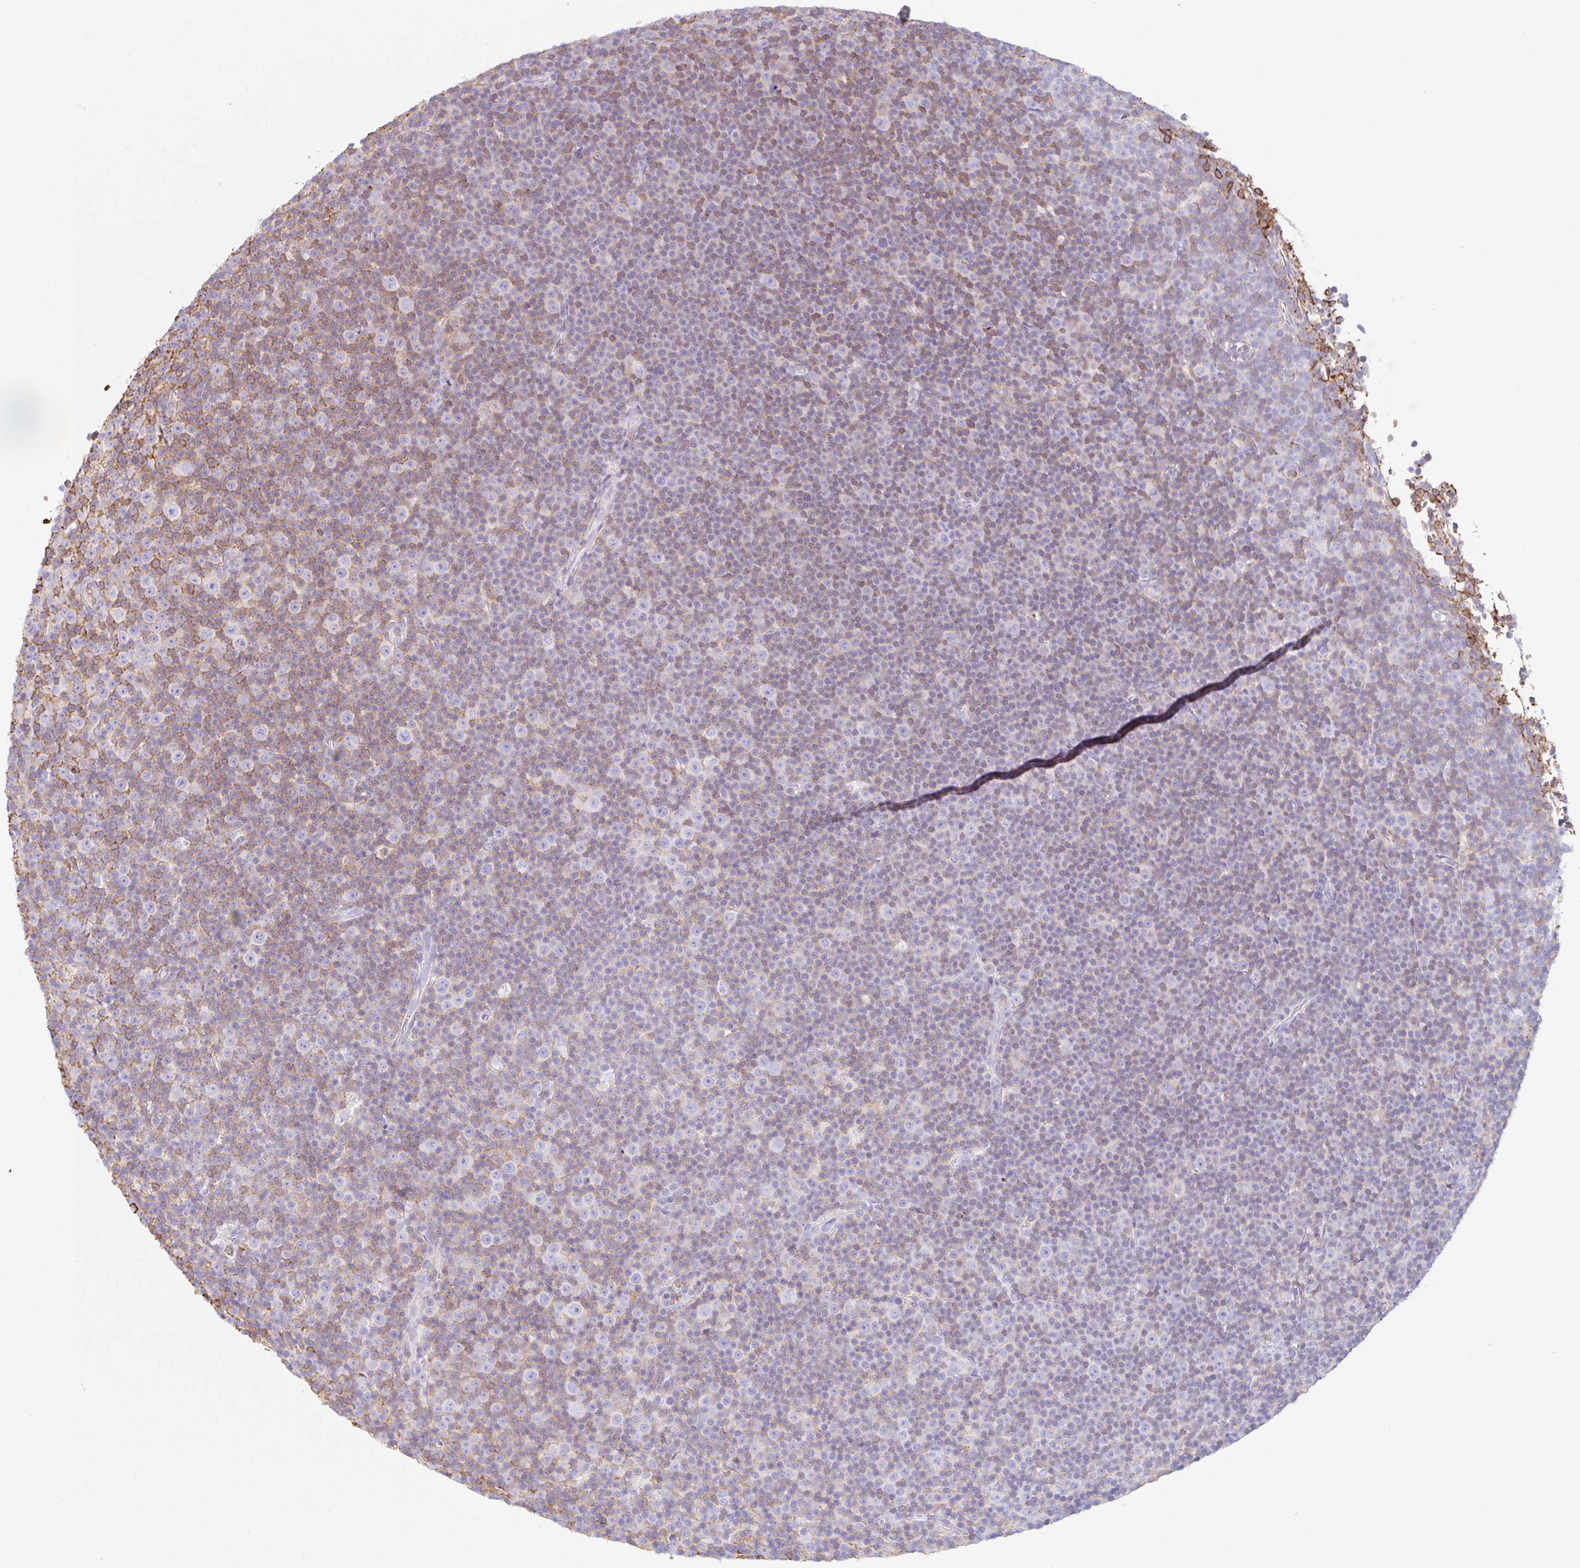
{"staining": {"intensity": "moderate", "quantity": "<25%", "location": "cytoplasmic/membranous"}, "tissue": "lymphoma", "cell_type": "Tumor cells", "image_type": "cancer", "snomed": [{"axis": "morphology", "description": "Malignant lymphoma, non-Hodgkin's type, Low grade"}, {"axis": "topography", "description": "Lymph node"}], "caption": "Lymphoma was stained to show a protein in brown. There is low levels of moderate cytoplasmic/membranous expression in approximately <25% of tumor cells. Using DAB (brown) and hematoxylin (blue) stains, captured at high magnification using brightfield microscopy.", "gene": "MTTP", "patient": {"sex": "female", "age": 67}}